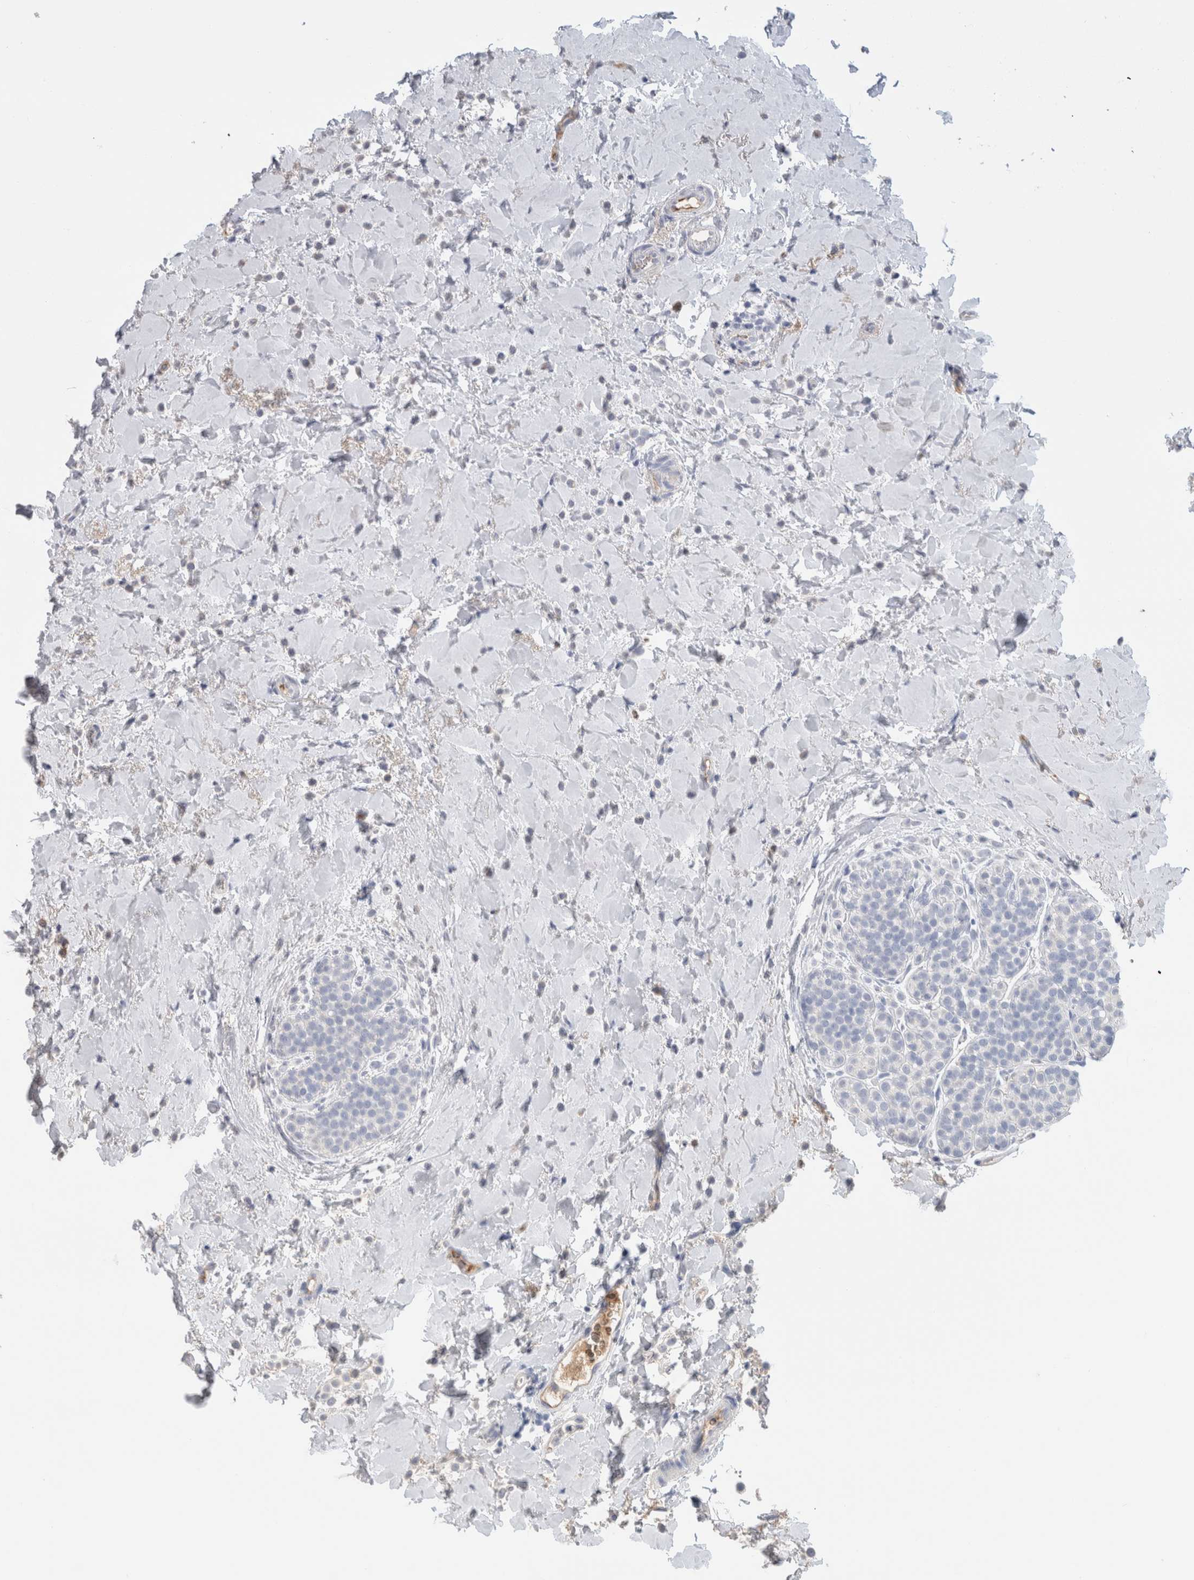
{"staining": {"intensity": "negative", "quantity": "none", "location": "none"}, "tissue": "breast cancer", "cell_type": "Tumor cells", "image_type": "cancer", "snomed": [{"axis": "morphology", "description": "Normal tissue, NOS"}, {"axis": "morphology", "description": "Lobular carcinoma"}, {"axis": "topography", "description": "Breast"}], "caption": "Immunohistochemistry (IHC) image of breast lobular carcinoma stained for a protein (brown), which displays no staining in tumor cells.", "gene": "SCGB1A1", "patient": {"sex": "female", "age": 50}}